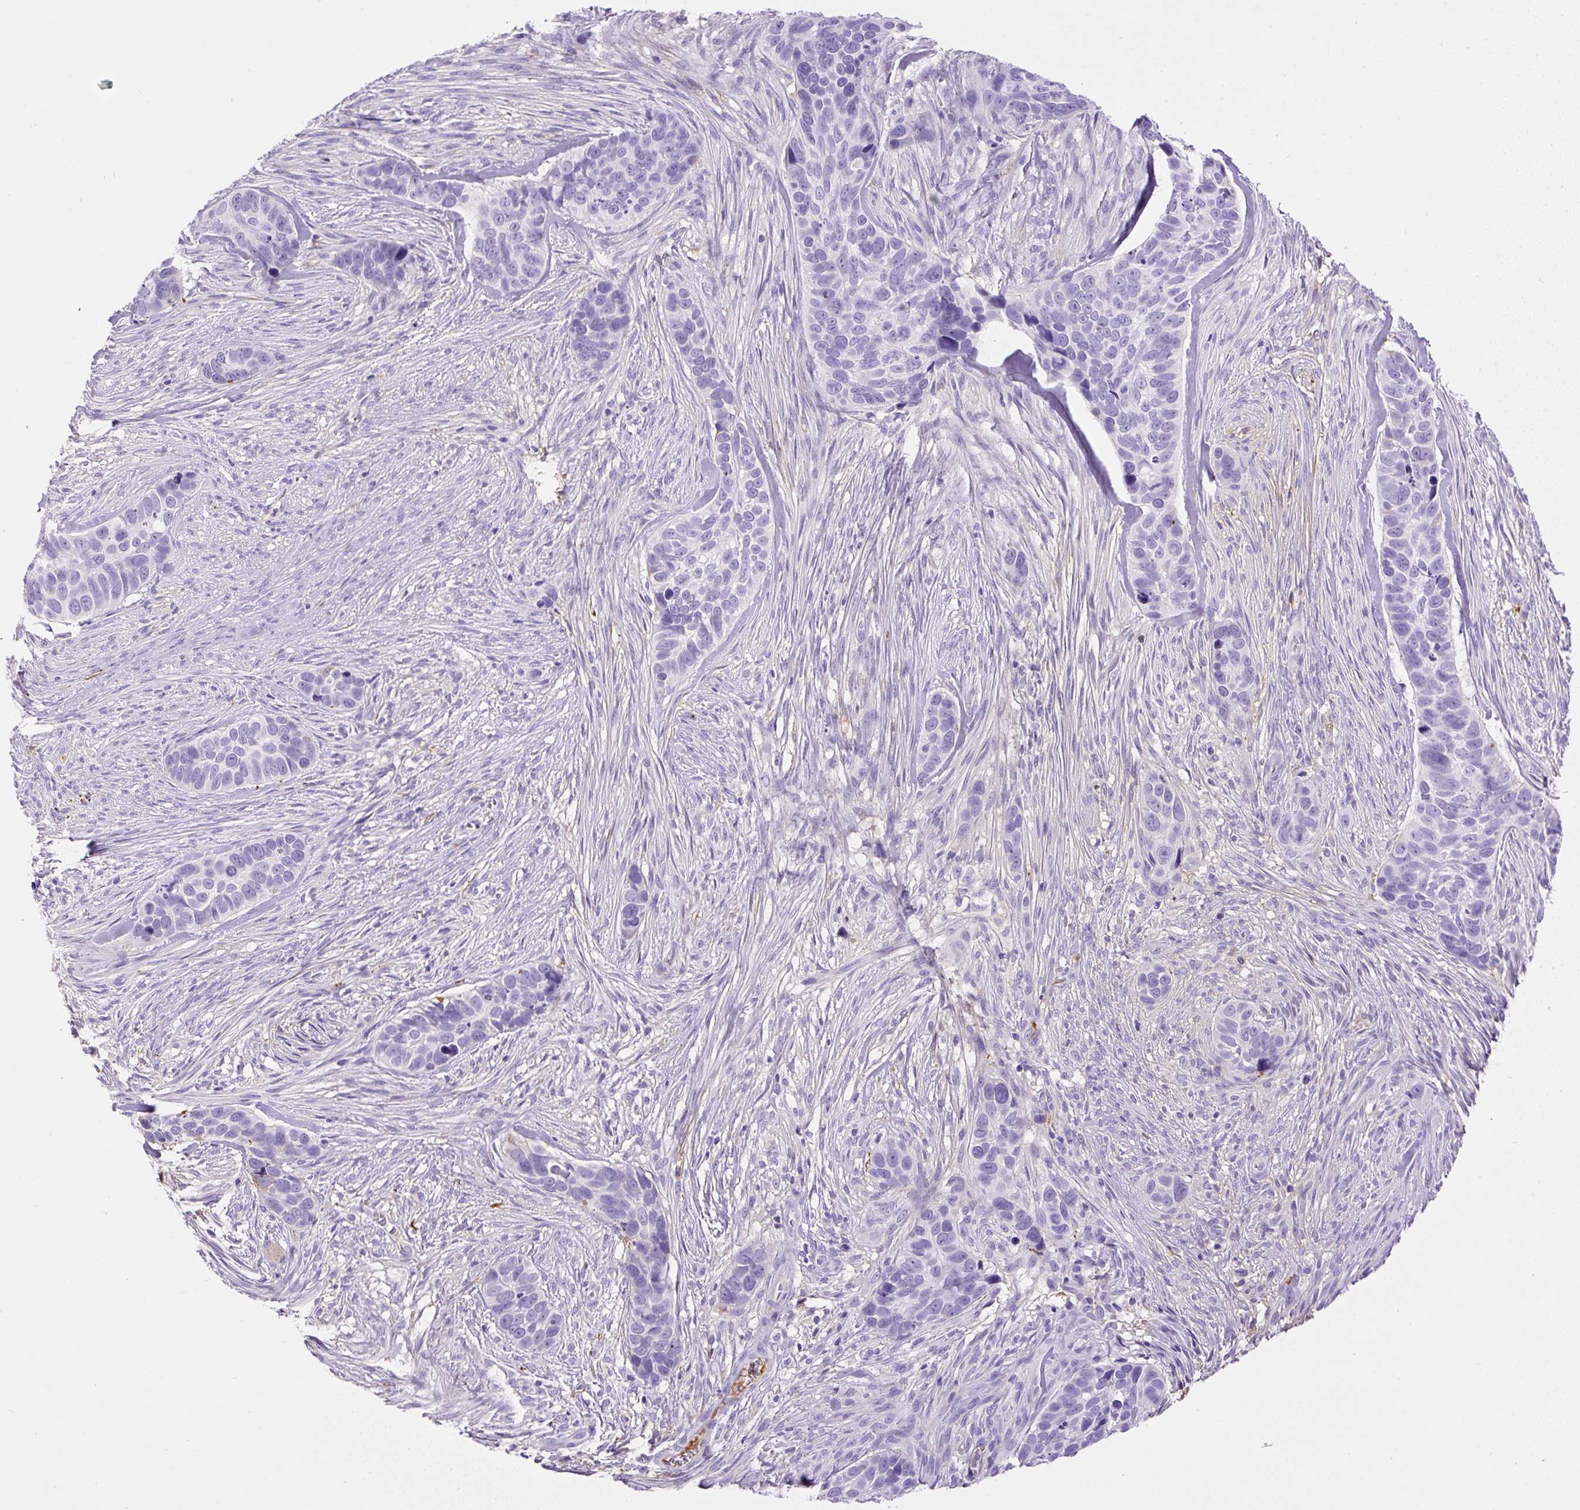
{"staining": {"intensity": "negative", "quantity": "none", "location": "none"}, "tissue": "skin cancer", "cell_type": "Tumor cells", "image_type": "cancer", "snomed": [{"axis": "morphology", "description": "Basal cell carcinoma"}, {"axis": "topography", "description": "Skin"}], "caption": "High magnification brightfield microscopy of basal cell carcinoma (skin) stained with DAB (3,3'-diaminobenzidine) (brown) and counterstained with hematoxylin (blue): tumor cells show no significant expression.", "gene": "APCS", "patient": {"sex": "female", "age": 82}}